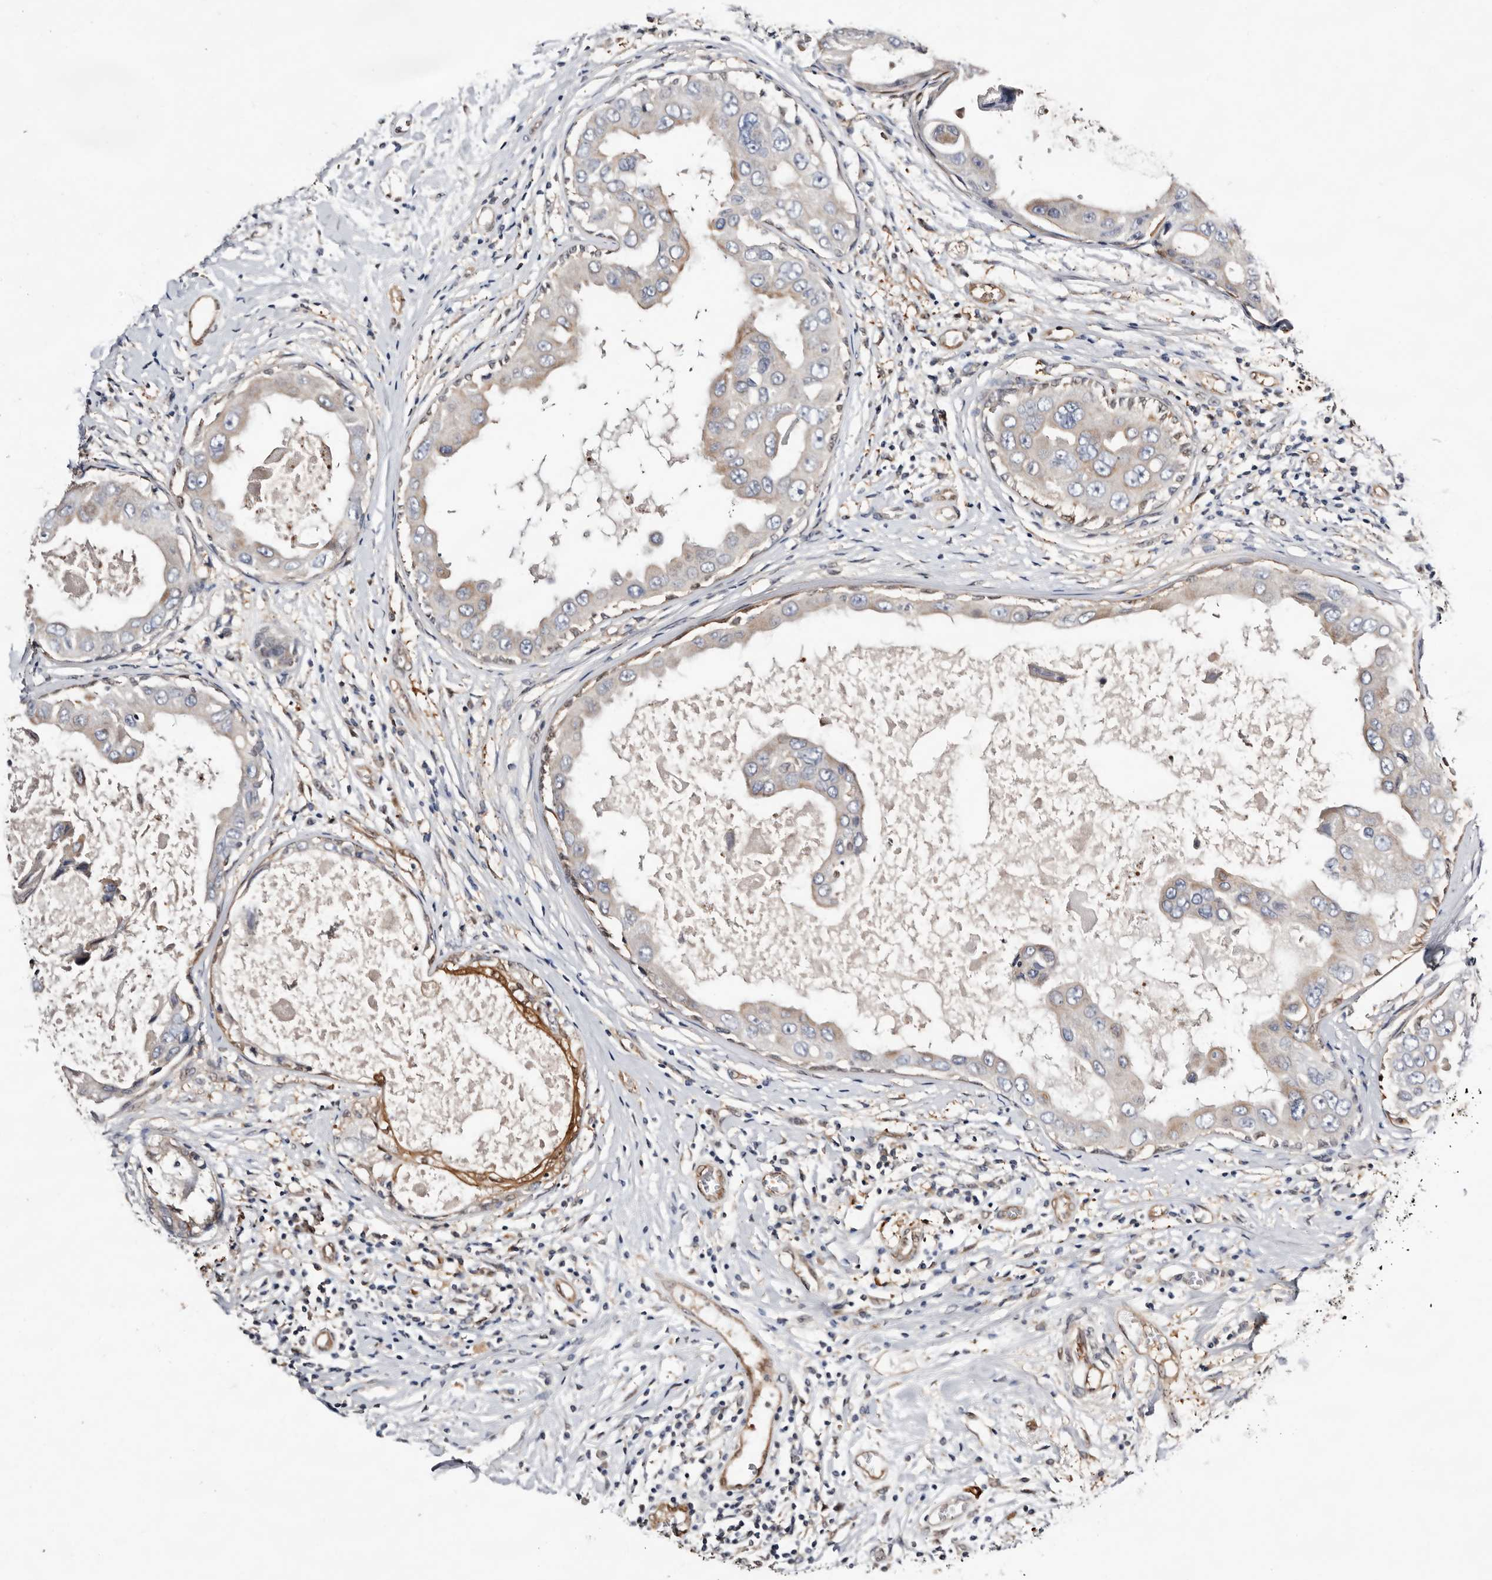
{"staining": {"intensity": "moderate", "quantity": "<25%", "location": "cytoplasmic/membranous,nuclear"}, "tissue": "breast cancer", "cell_type": "Tumor cells", "image_type": "cancer", "snomed": [{"axis": "morphology", "description": "Duct carcinoma"}, {"axis": "topography", "description": "Breast"}], "caption": "A photomicrograph showing moderate cytoplasmic/membranous and nuclear positivity in about <25% of tumor cells in invasive ductal carcinoma (breast), as visualized by brown immunohistochemical staining.", "gene": "TP53I3", "patient": {"sex": "female", "age": 27}}